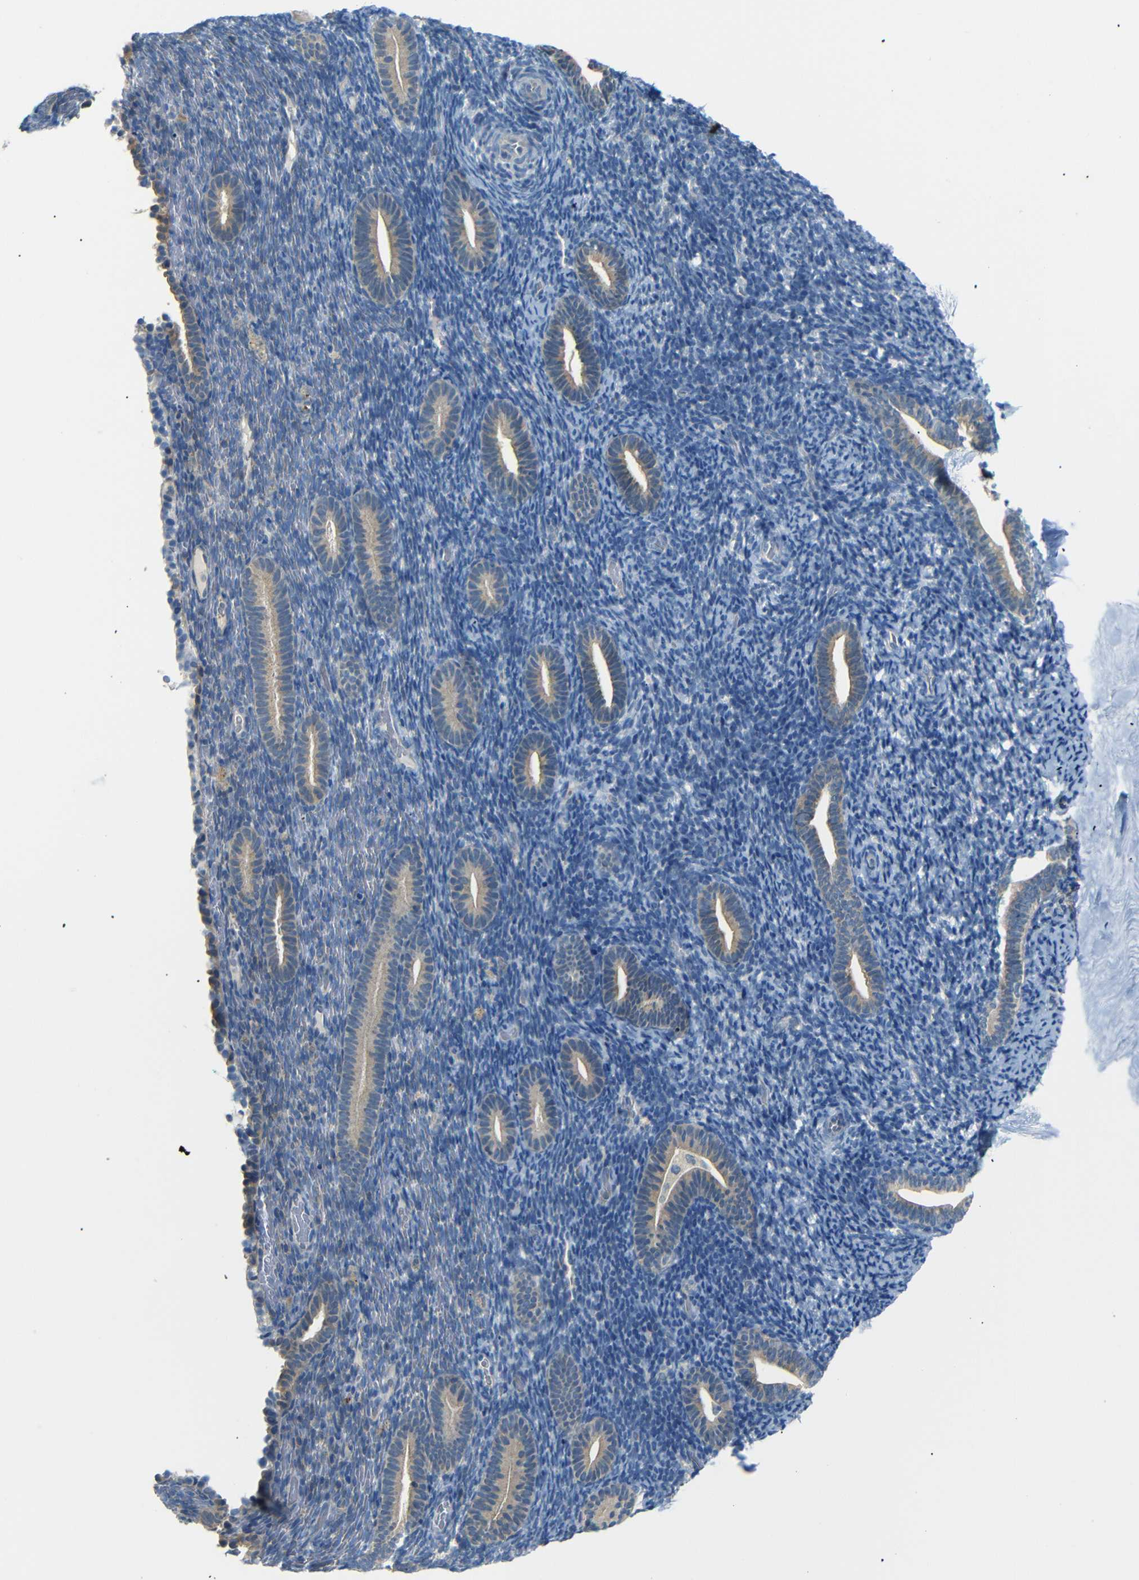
{"staining": {"intensity": "weak", "quantity": "25%-75%", "location": "cytoplasmic/membranous"}, "tissue": "endometrium", "cell_type": "Cells in endometrial stroma", "image_type": "normal", "snomed": [{"axis": "morphology", "description": "Normal tissue, NOS"}, {"axis": "topography", "description": "Endometrium"}], "caption": "A brown stain shows weak cytoplasmic/membranous expression of a protein in cells in endometrial stroma of benign endometrium.", "gene": "SFN", "patient": {"sex": "female", "age": 51}}